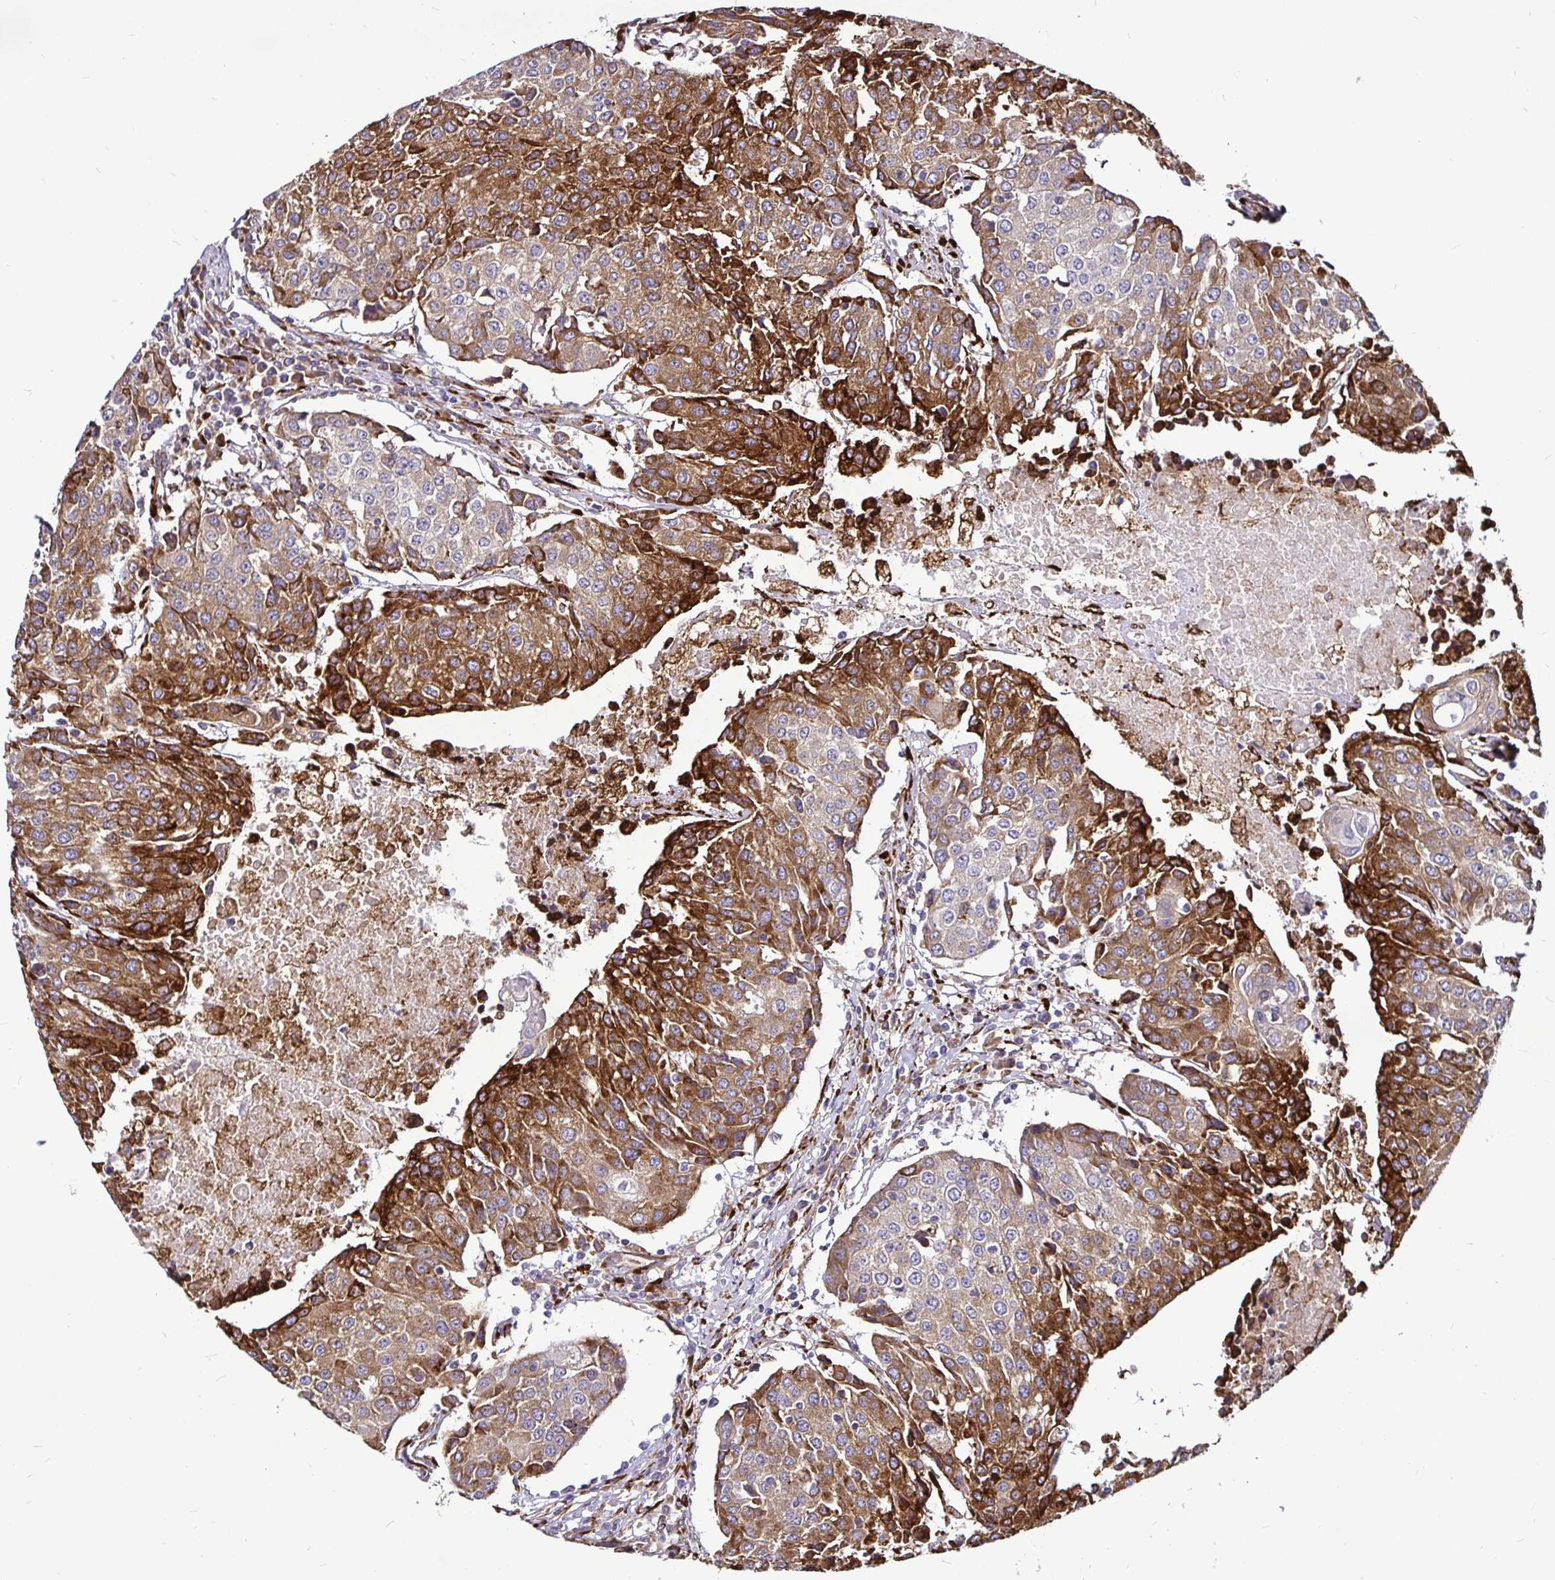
{"staining": {"intensity": "strong", "quantity": "25%-75%", "location": "cytoplasmic/membranous"}, "tissue": "urothelial cancer", "cell_type": "Tumor cells", "image_type": "cancer", "snomed": [{"axis": "morphology", "description": "Urothelial carcinoma, High grade"}, {"axis": "topography", "description": "Urinary bladder"}], "caption": "Protein staining shows strong cytoplasmic/membranous staining in about 25%-75% of tumor cells in urothelial cancer. (IHC, brightfield microscopy, high magnification).", "gene": "P4HA2", "patient": {"sex": "female", "age": 85}}